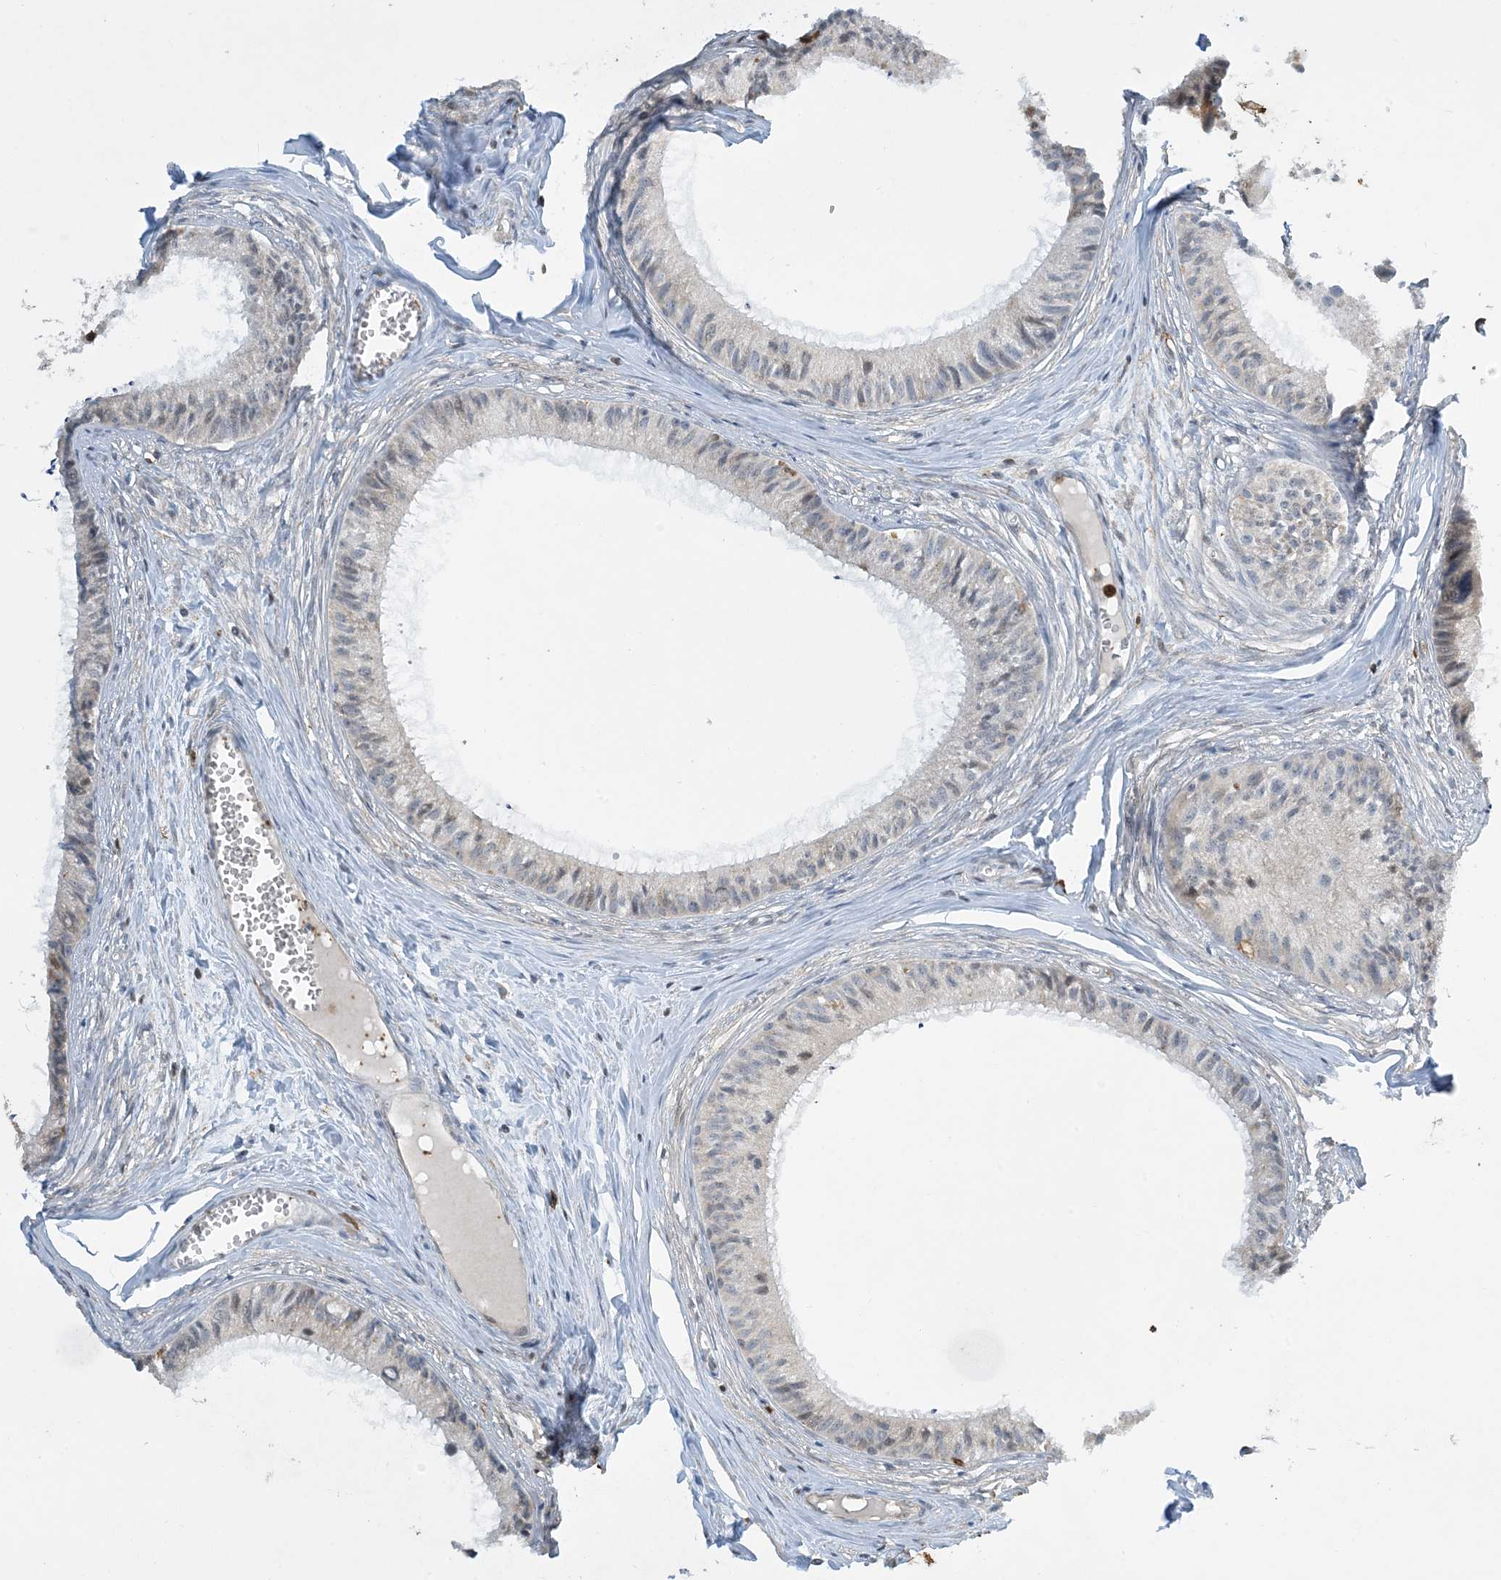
{"staining": {"intensity": "weak", "quantity": "25%-75%", "location": "cytoplasmic/membranous"}, "tissue": "epididymis", "cell_type": "Glandular cells", "image_type": "normal", "snomed": [{"axis": "morphology", "description": "Normal tissue, NOS"}, {"axis": "topography", "description": "Epididymis"}], "caption": "Protein expression analysis of unremarkable epididymis displays weak cytoplasmic/membranous positivity in approximately 25%-75% of glandular cells. (Brightfield microscopy of DAB IHC at high magnification).", "gene": "TMSB4X", "patient": {"sex": "male", "age": 36}}